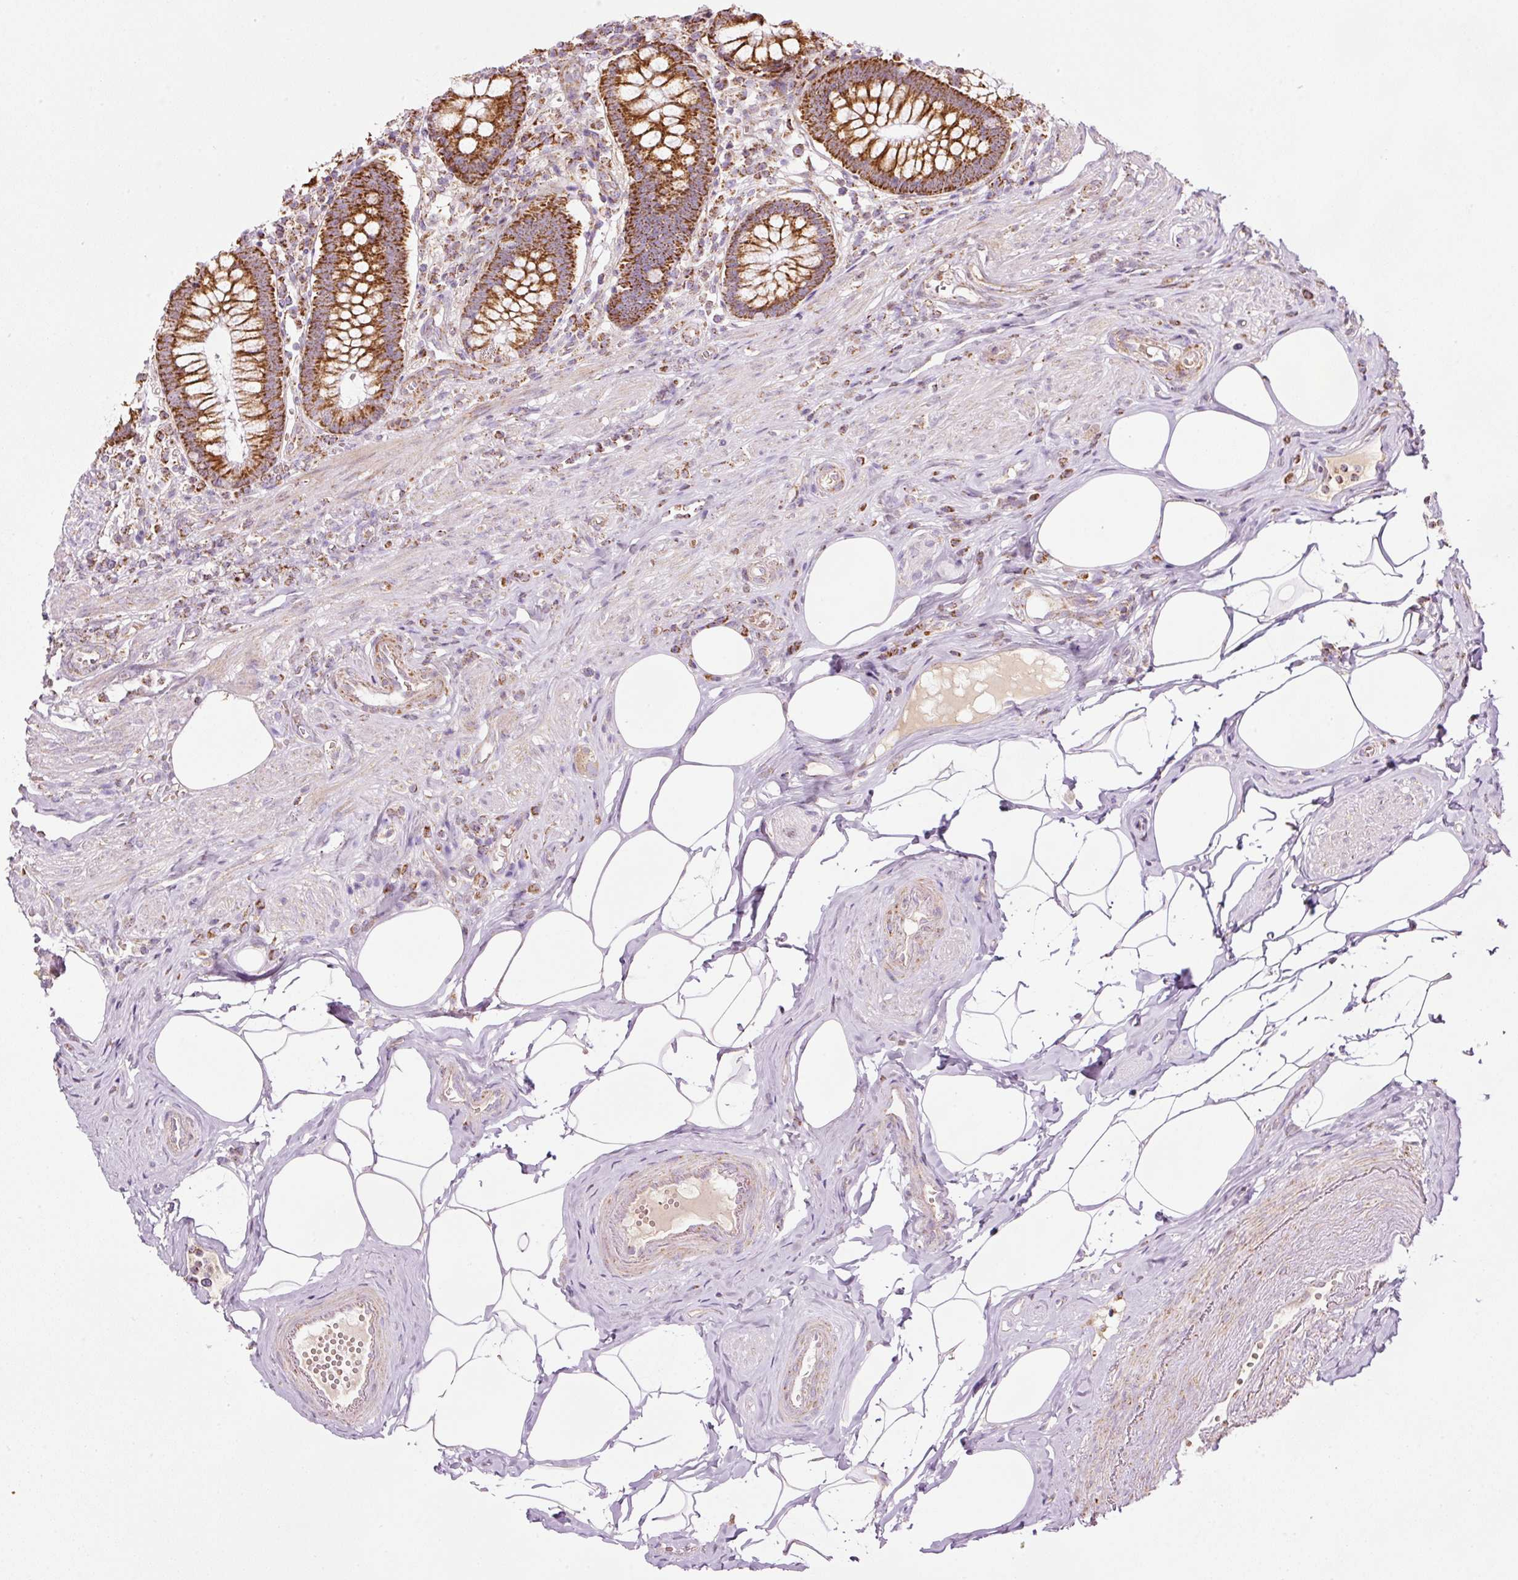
{"staining": {"intensity": "strong", "quantity": ">75%", "location": "cytoplasmic/membranous"}, "tissue": "appendix", "cell_type": "Glandular cells", "image_type": "normal", "snomed": [{"axis": "morphology", "description": "Normal tissue, NOS"}, {"axis": "topography", "description": "Appendix"}], "caption": "Immunohistochemistry (IHC) of normal human appendix shows high levels of strong cytoplasmic/membranous staining in approximately >75% of glandular cells.", "gene": "SDHA", "patient": {"sex": "female", "age": 56}}